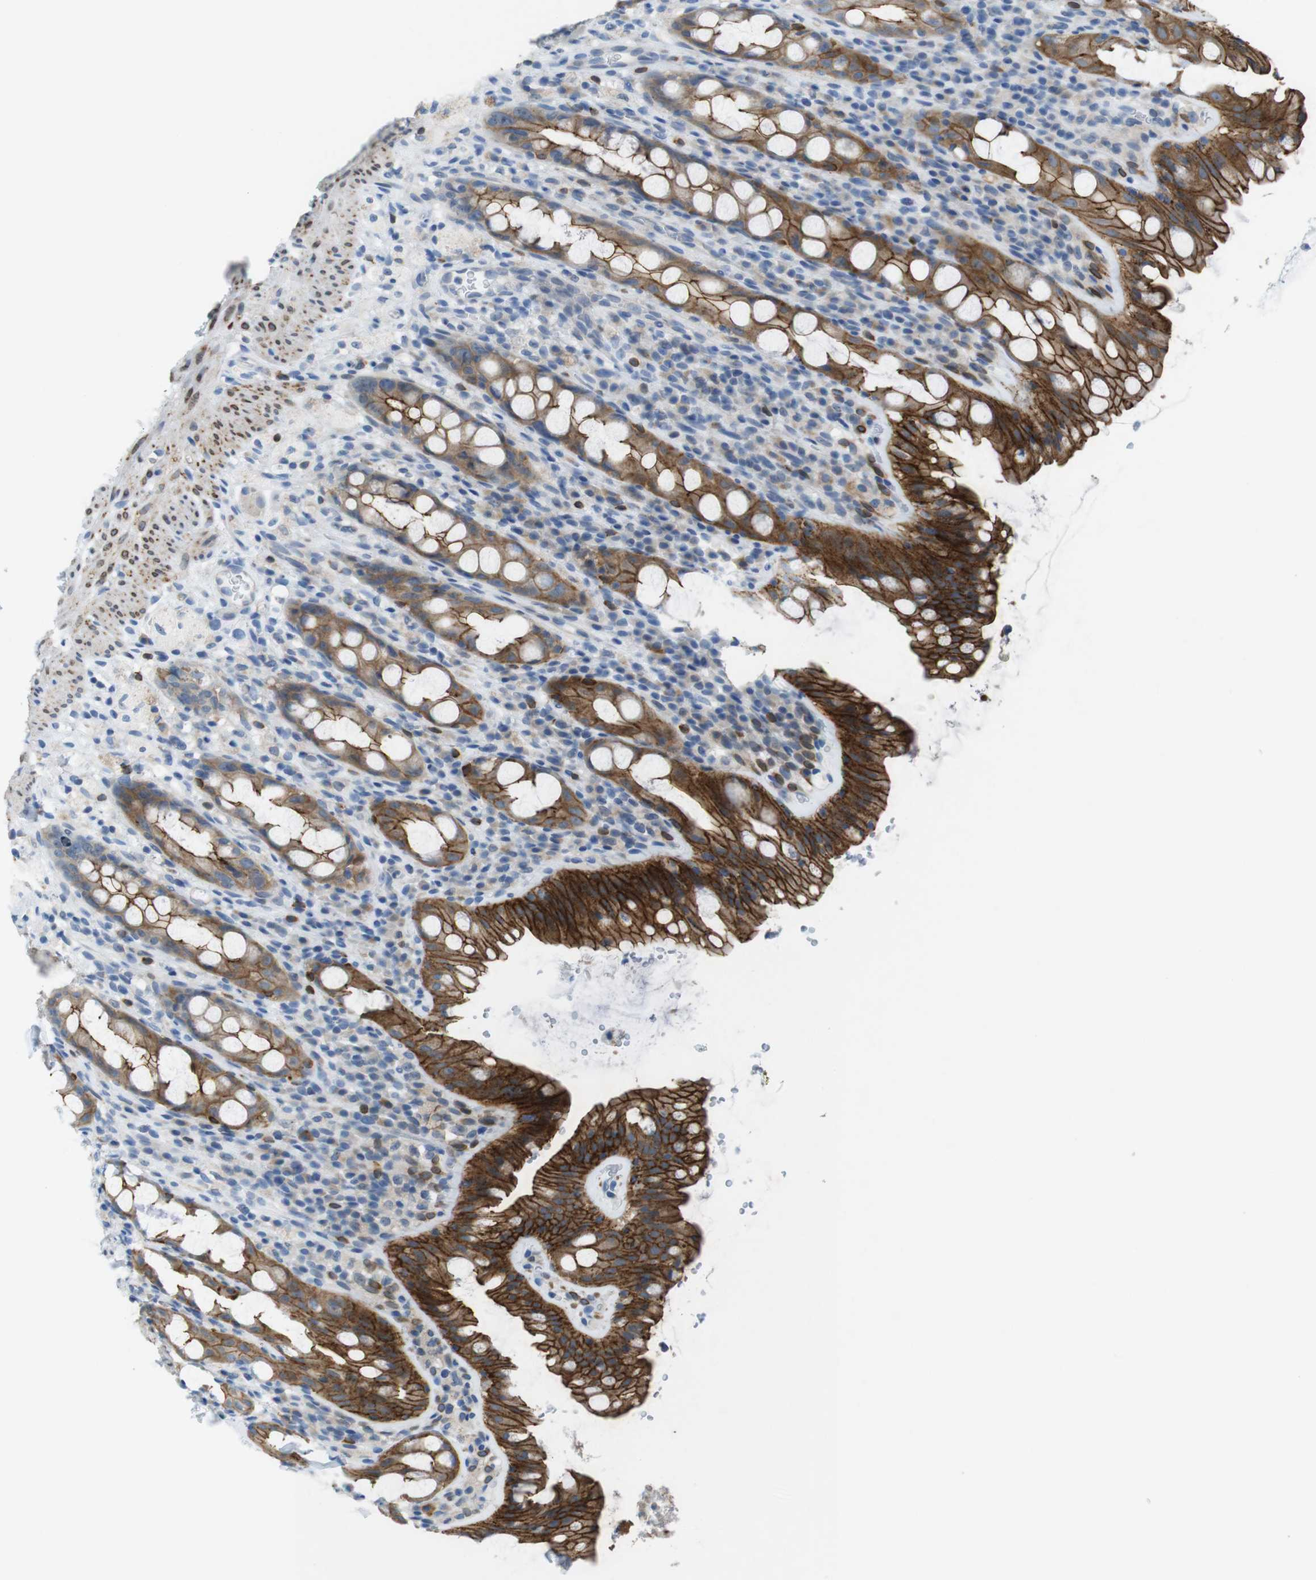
{"staining": {"intensity": "strong", "quantity": ">75%", "location": "cytoplasmic/membranous"}, "tissue": "rectum", "cell_type": "Glandular cells", "image_type": "normal", "snomed": [{"axis": "morphology", "description": "Normal tissue, NOS"}, {"axis": "topography", "description": "Rectum"}], "caption": "DAB (3,3'-diaminobenzidine) immunohistochemical staining of normal human rectum demonstrates strong cytoplasmic/membranous protein staining in approximately >75% of glandular cells.", "gene": "TJP3", "patient": {"sex": "male", "age": 44}}